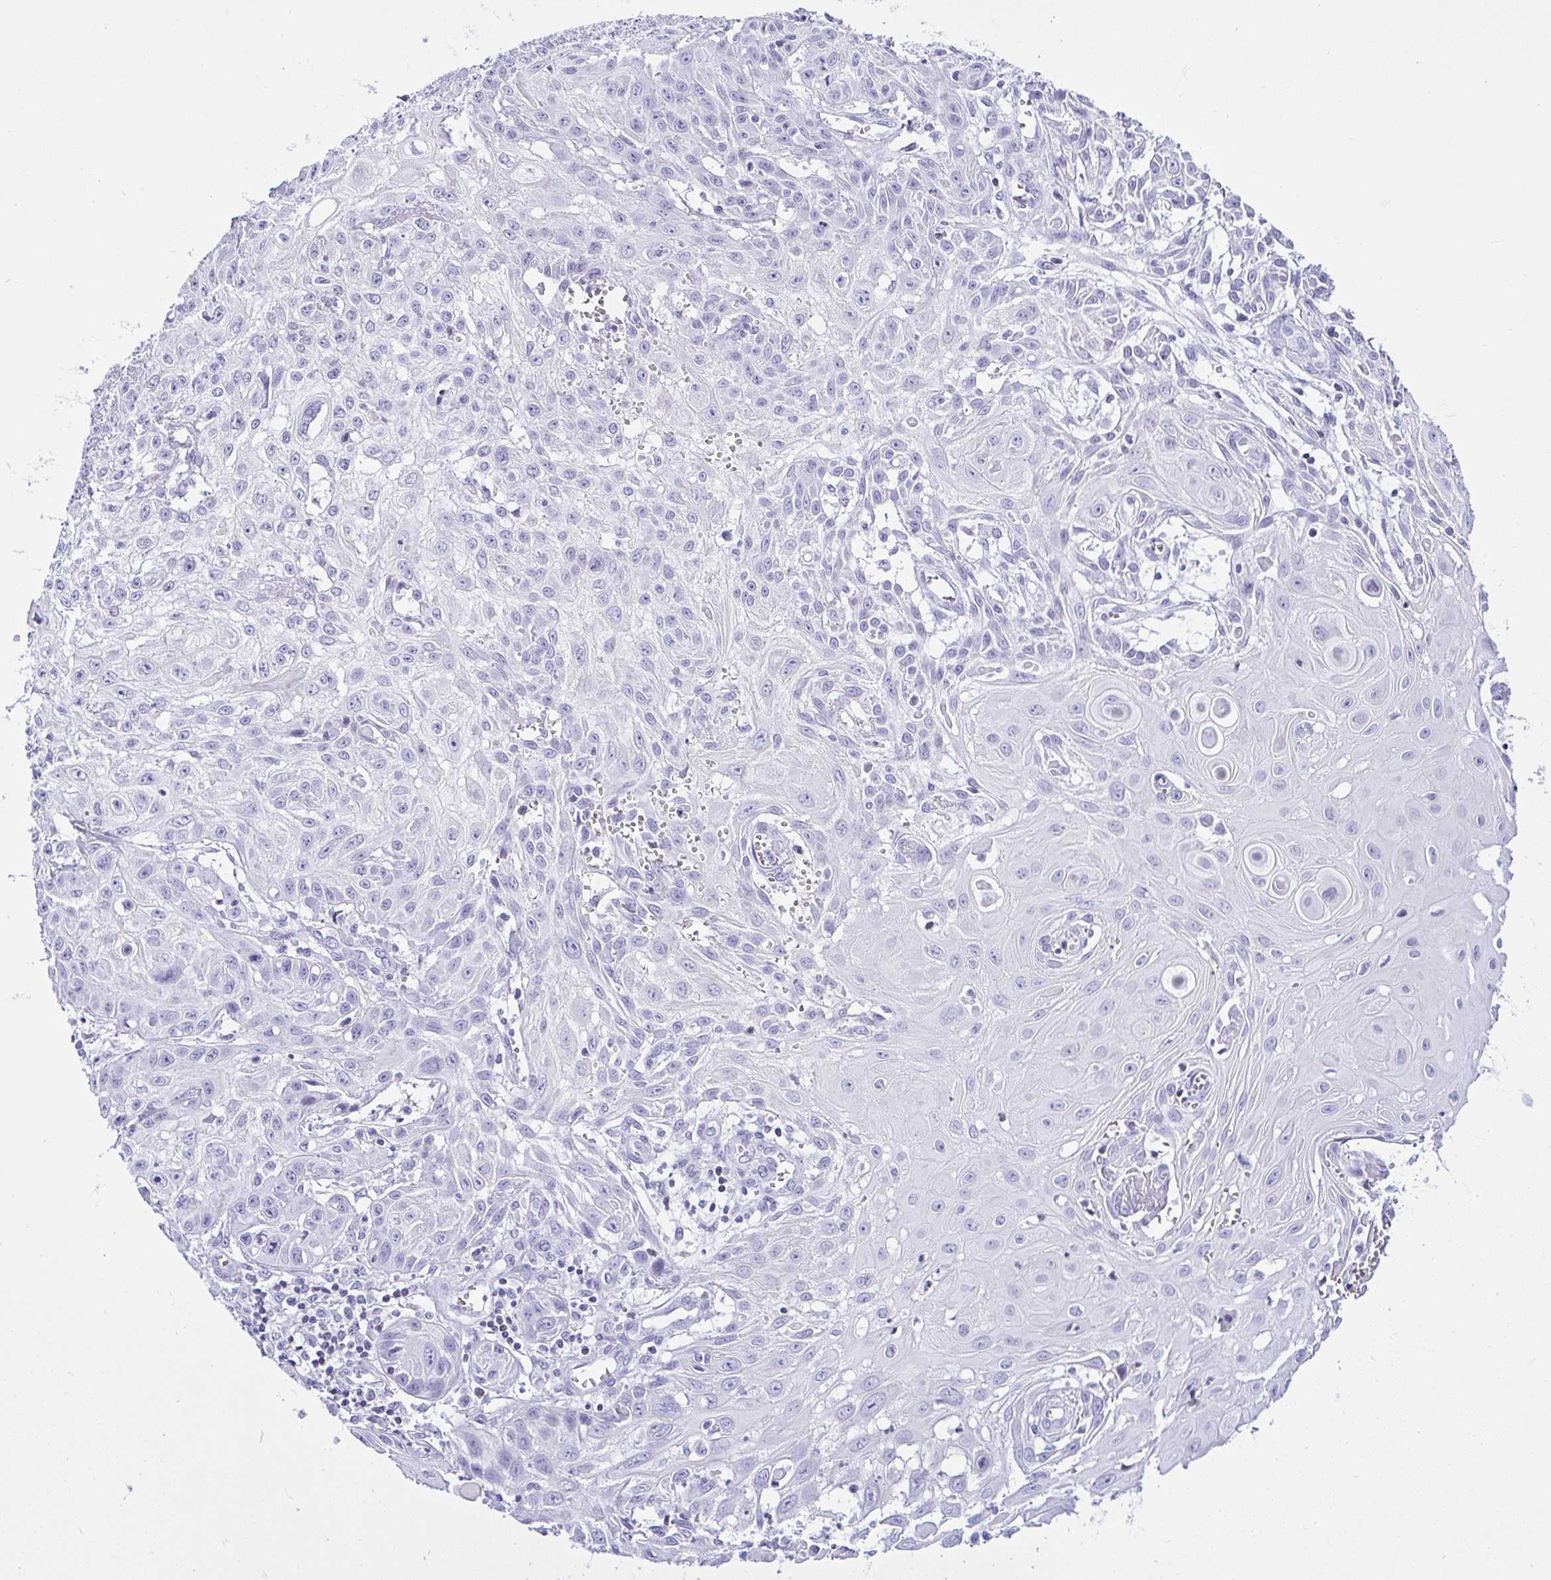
{"staining": {"intensity": "negative", "quantity": "none", "location": "none"}, "tissue": "skin cancer", "cell_type": "Tumor cells", "image_type": "cancer", "snomed": [{"axis": "morphology", "description": "Squamous cell carcinoma, NOS"}, {"axis": "topography", "description": "Skin"}, {"axis": "topography", "description": "Vulva"}], "caption": "The IHC micrograph has no significant positivity in tumor cells of skin cancer (squamous cell carcinoma) tissue. (DAB IHC, high magnification).", "gene": "KRT27", "patient": {"sex": "female", "age": 71}}